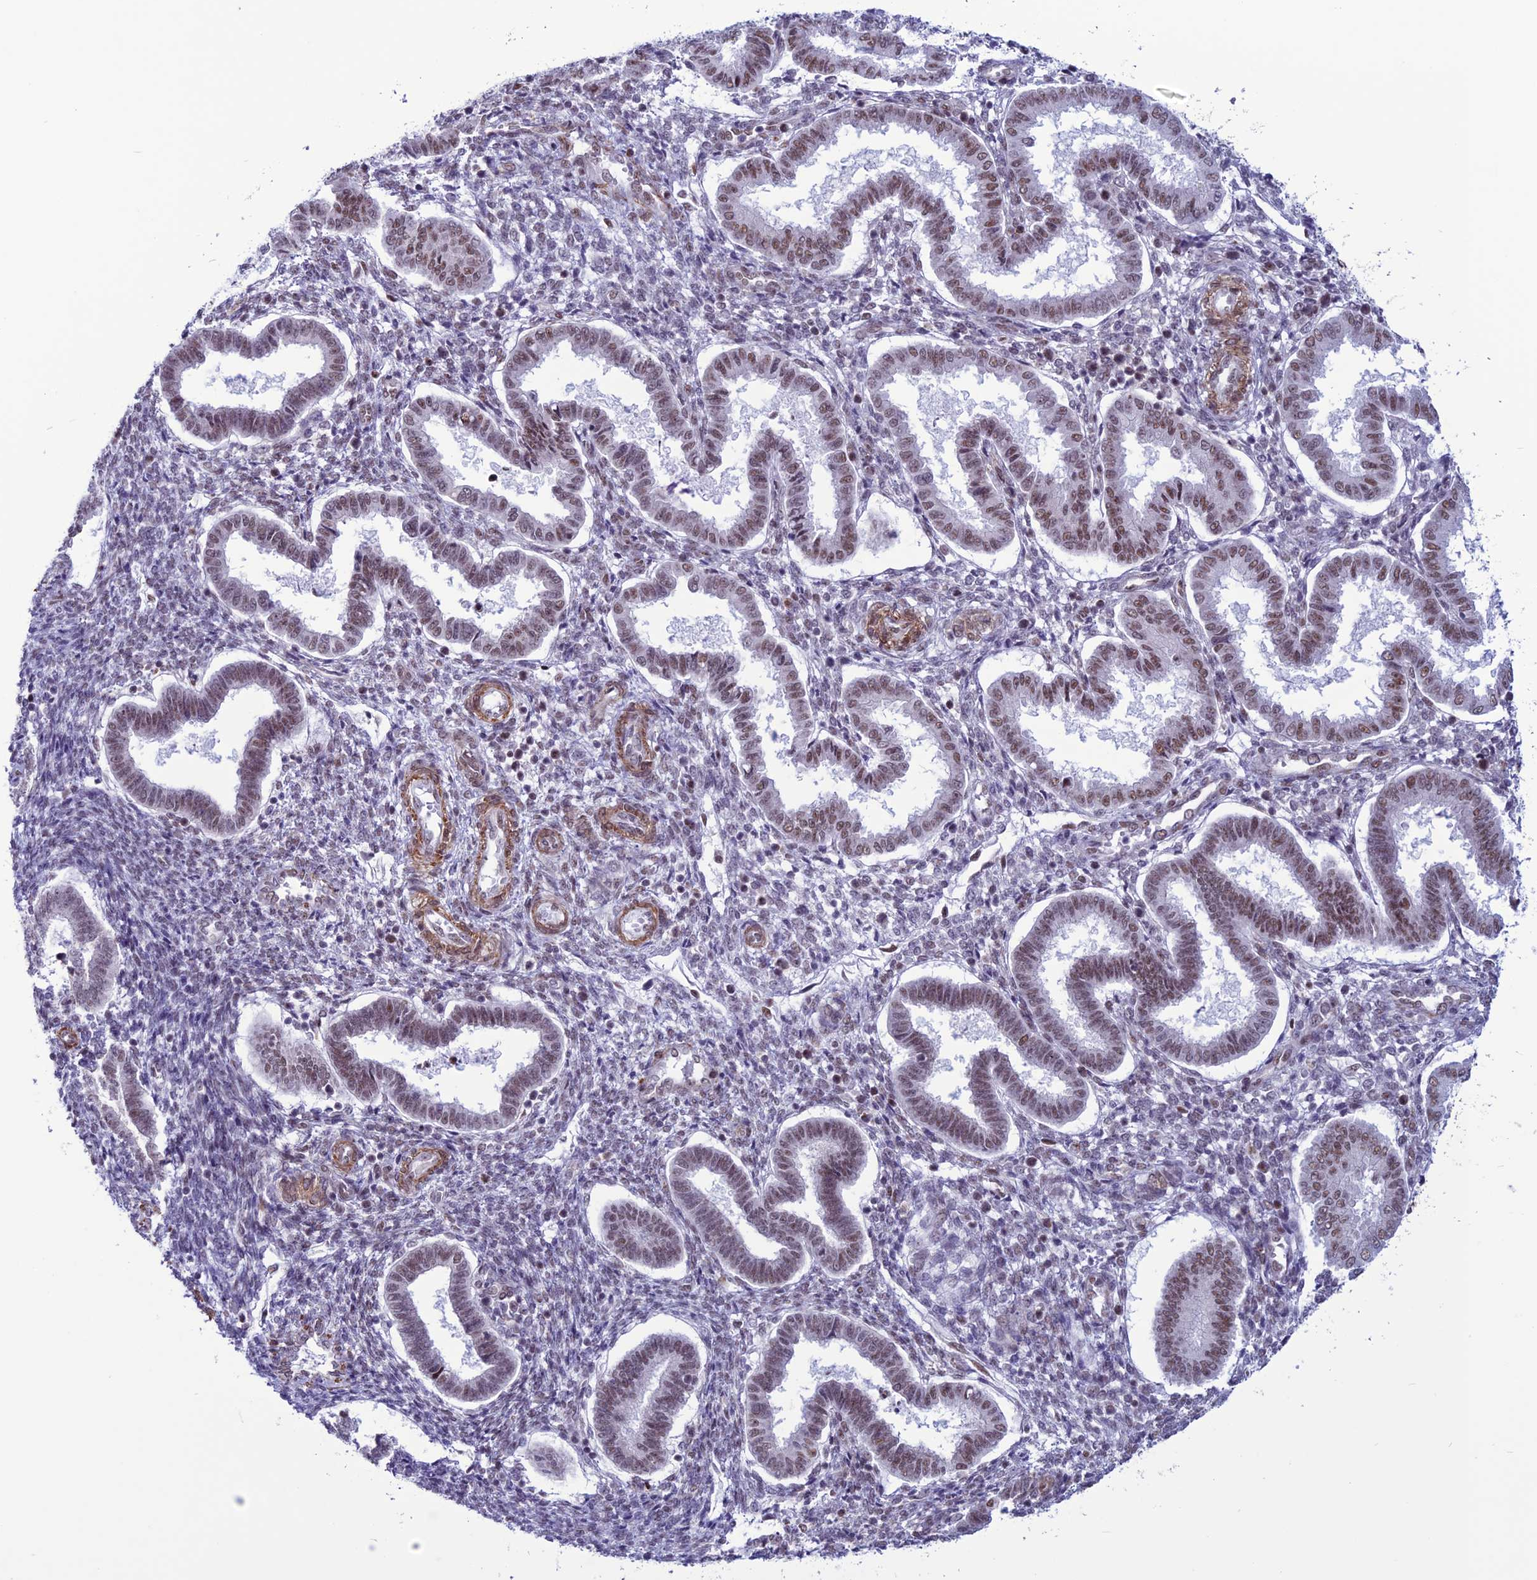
{"staining": {"intensity": "weak", "quantity": "25%-75%", "location": "nuclear"}, "tissue": "endometrium", "cell_type": "Cells in endometrial stroma", "image_type": "normal", "snomed": [{"axis": "morphology", "description": "Normal tissue, NOS"}, {"axis": "topography", "description": "Endometrium"}], "caption": "This photomicrograph reveals IHC staining of unremarkable endometrium, with low weak nuclear positivity in about 25%-75% of cells in endometrial stroma.", "gene": "U2AF1", "patient": {"sex": "female", "age": 24}}